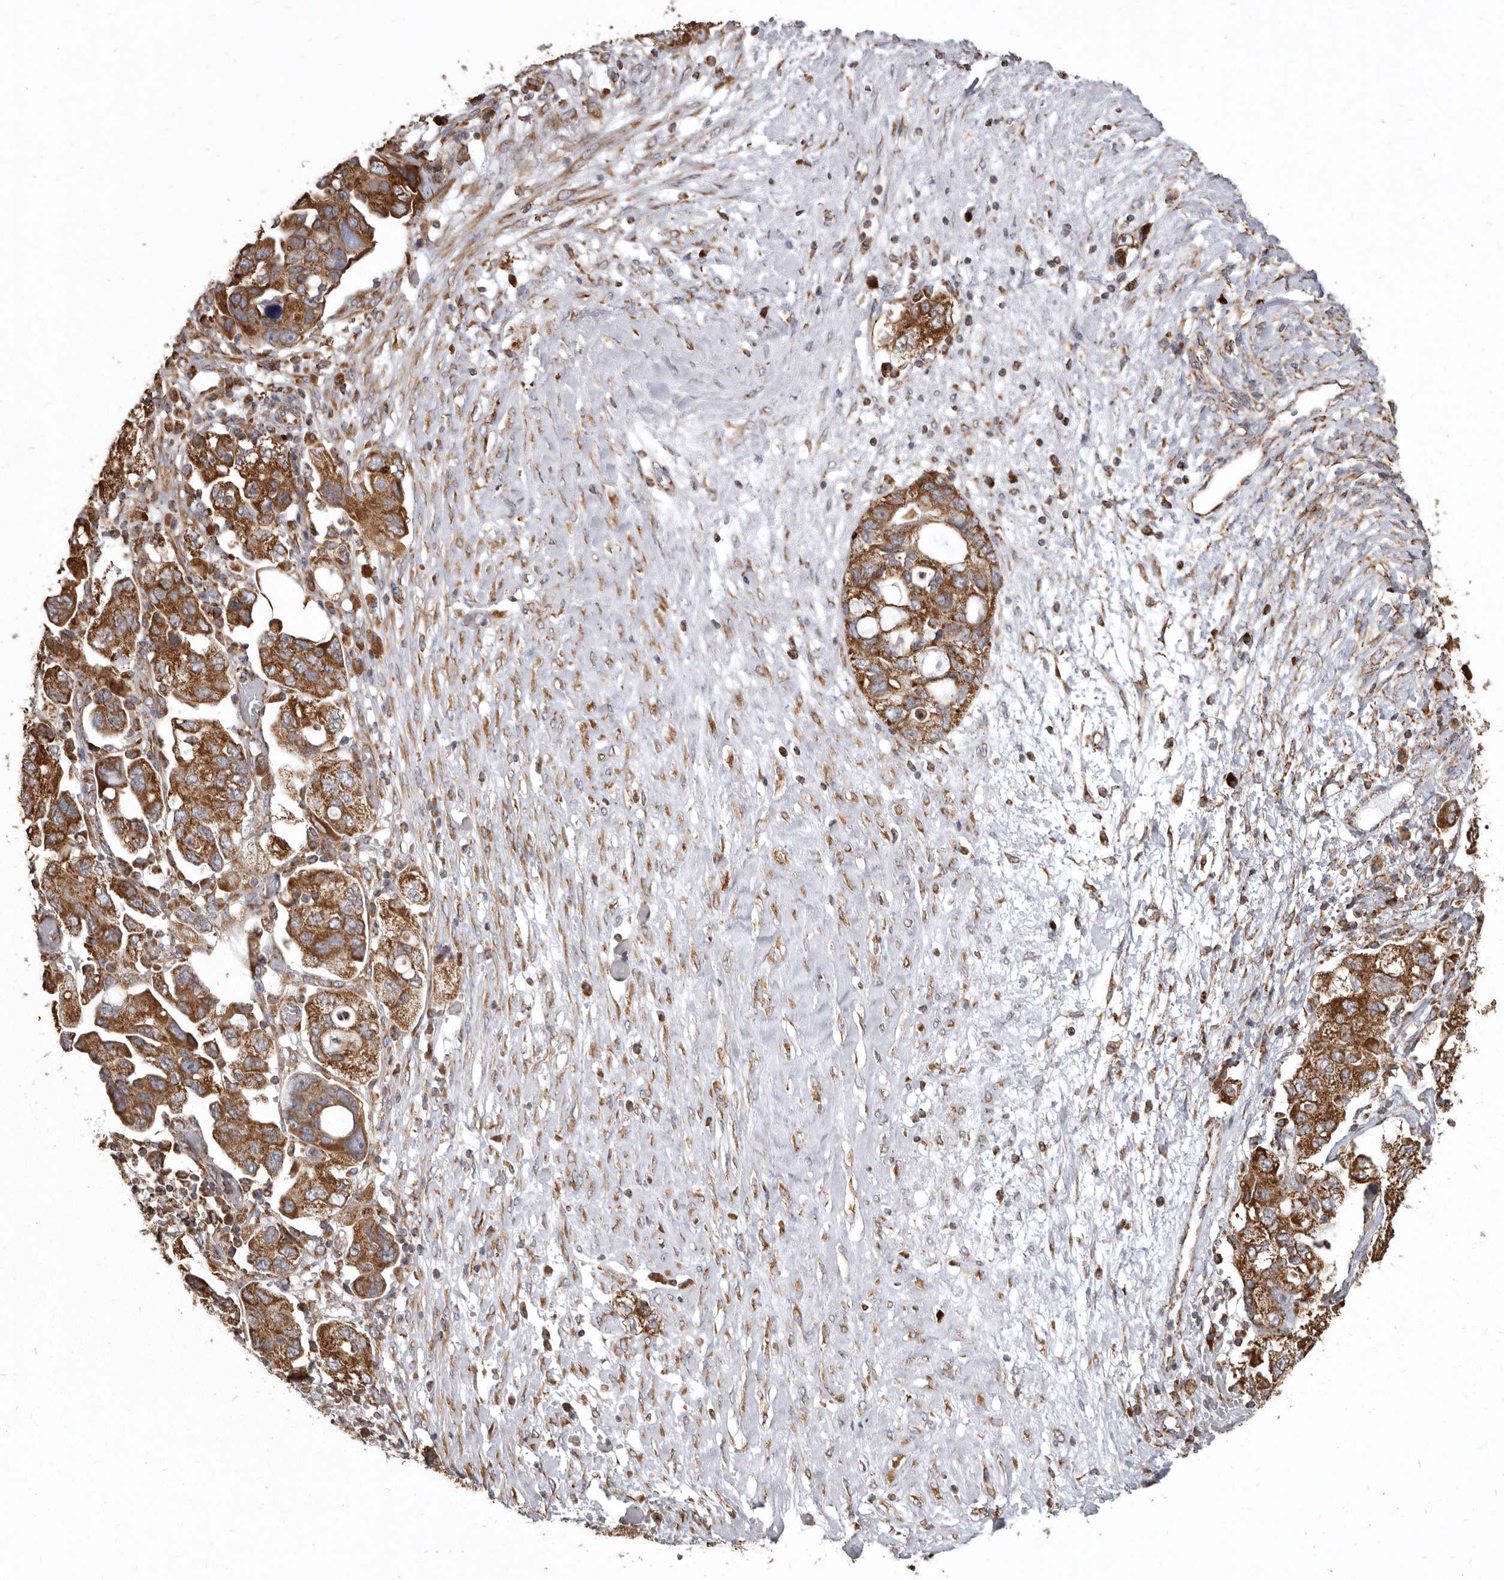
{"staining": {"intensity": "strong", "quantity": ">75%", "location": "cytoplasmic/membranous"}, "tissue": "ovarian cancer", "cell_type": "Tumor cells", "image_type": "cancer", "snomed": [{"axis": "morphology", "description": "Carcinoma, NOS"}, {"axis": "morphology", "description": "Cystadenocarcinoma, serous, NOS"}, {"axis": "topography", "description": "Ovary"}], "caption": "Brown immunohistochemical staining in ovarian cancer (carcinoma) shows strong cytoplasmic/membranous staining in approximately >75% of tumor cells.", "gene": "CDK5RAP3", "patient": {"sex": "female", "age": 69}}